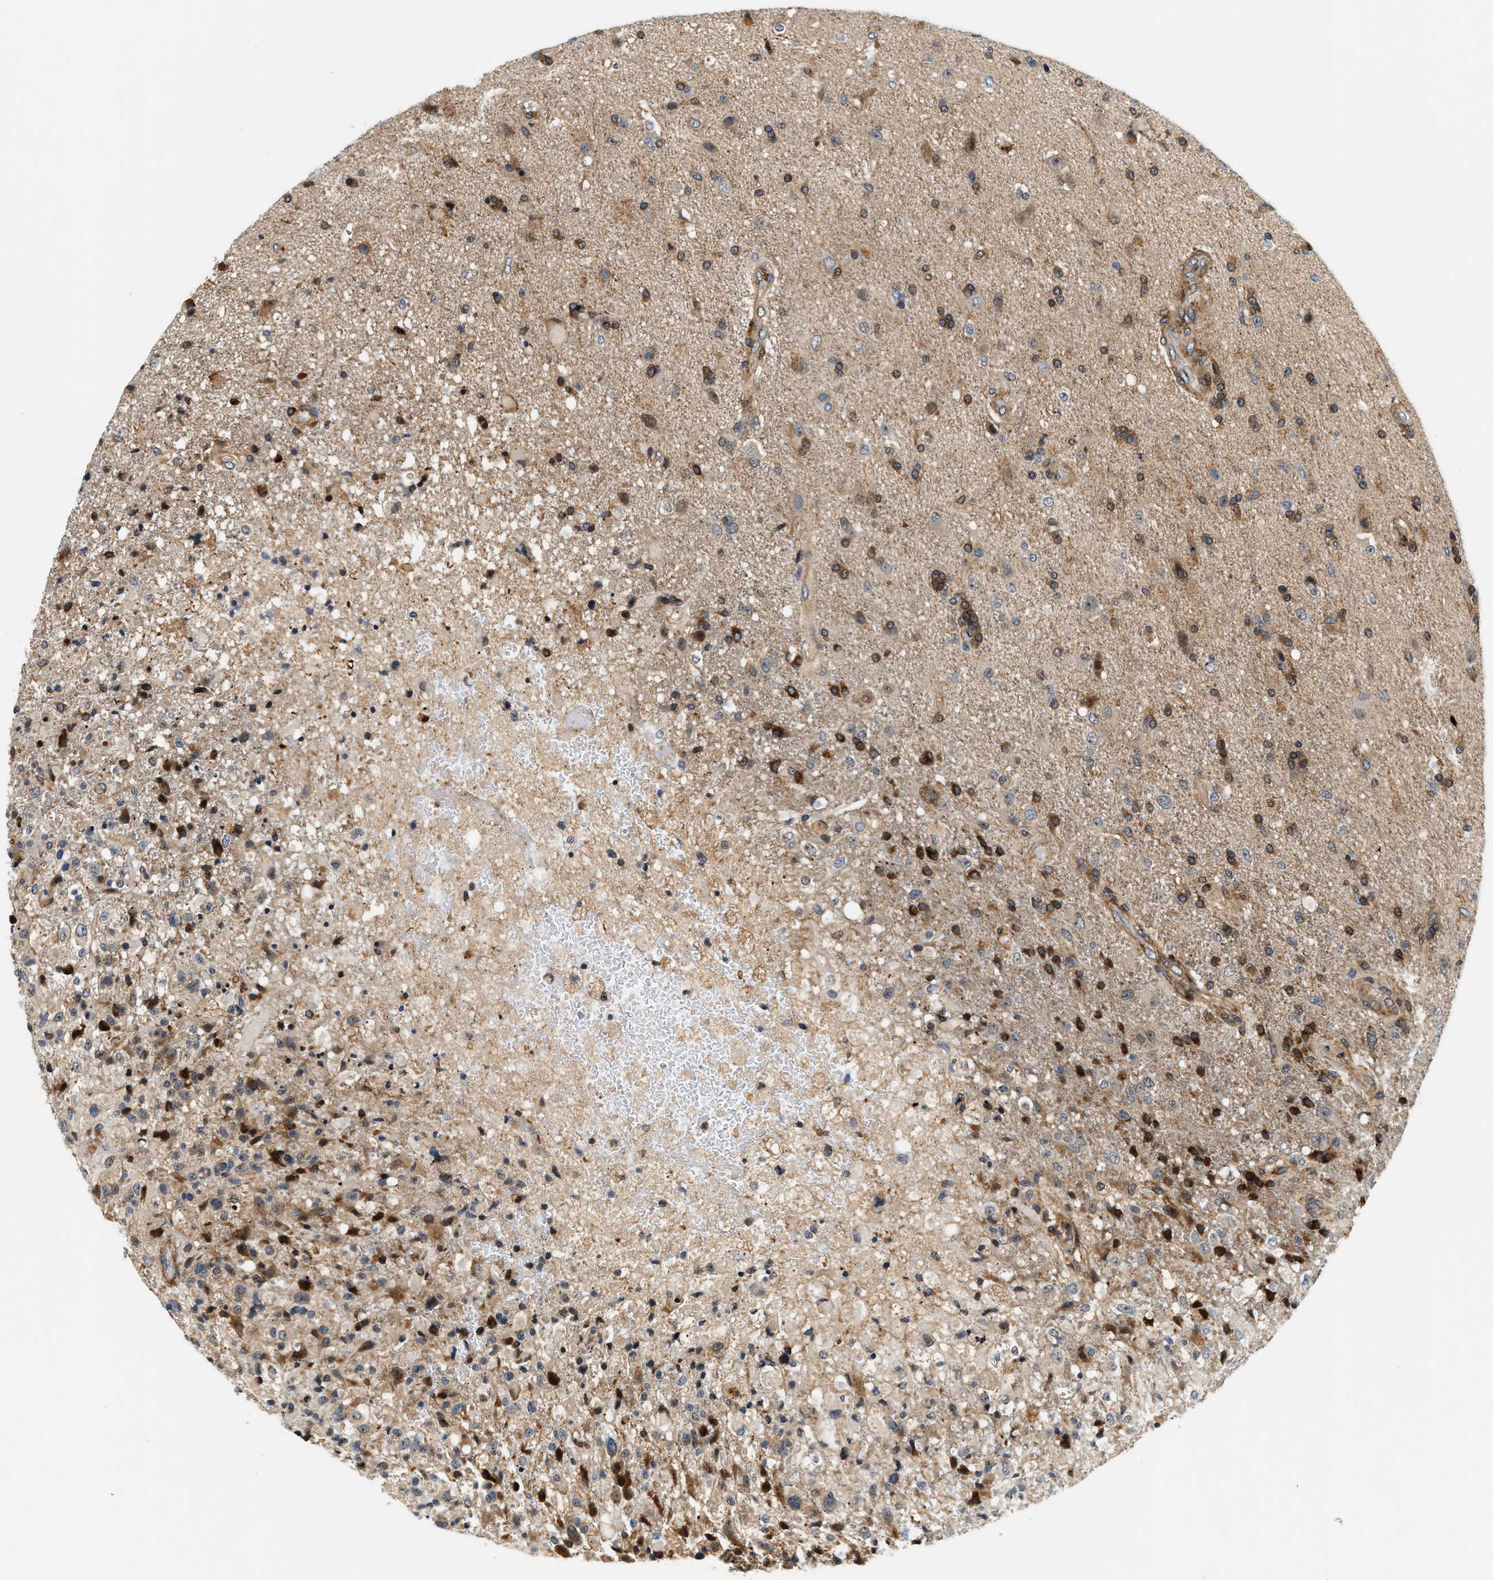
{"staining": {"intensity": "strong", "quantity": "25%-75%", "location": "cytoplasmic/membranous,nuclear"}, "tissue": "glioma", "cell_type": "Tumor cells", "image_type": "cancer", "snomed": [{"axis": "morphology", "description": "Glioma, malignant, High grade"}, {"axis": "topography", "description": "Brain"}], "caption": "This is an image of IHC staining of malignant high-grade glioma, which shows strong expression in the cytoplasmic/membranous and nuclear of tumor cells.", "gene": "SAMD9", "patient": {"sex": "male", "age": 72}}